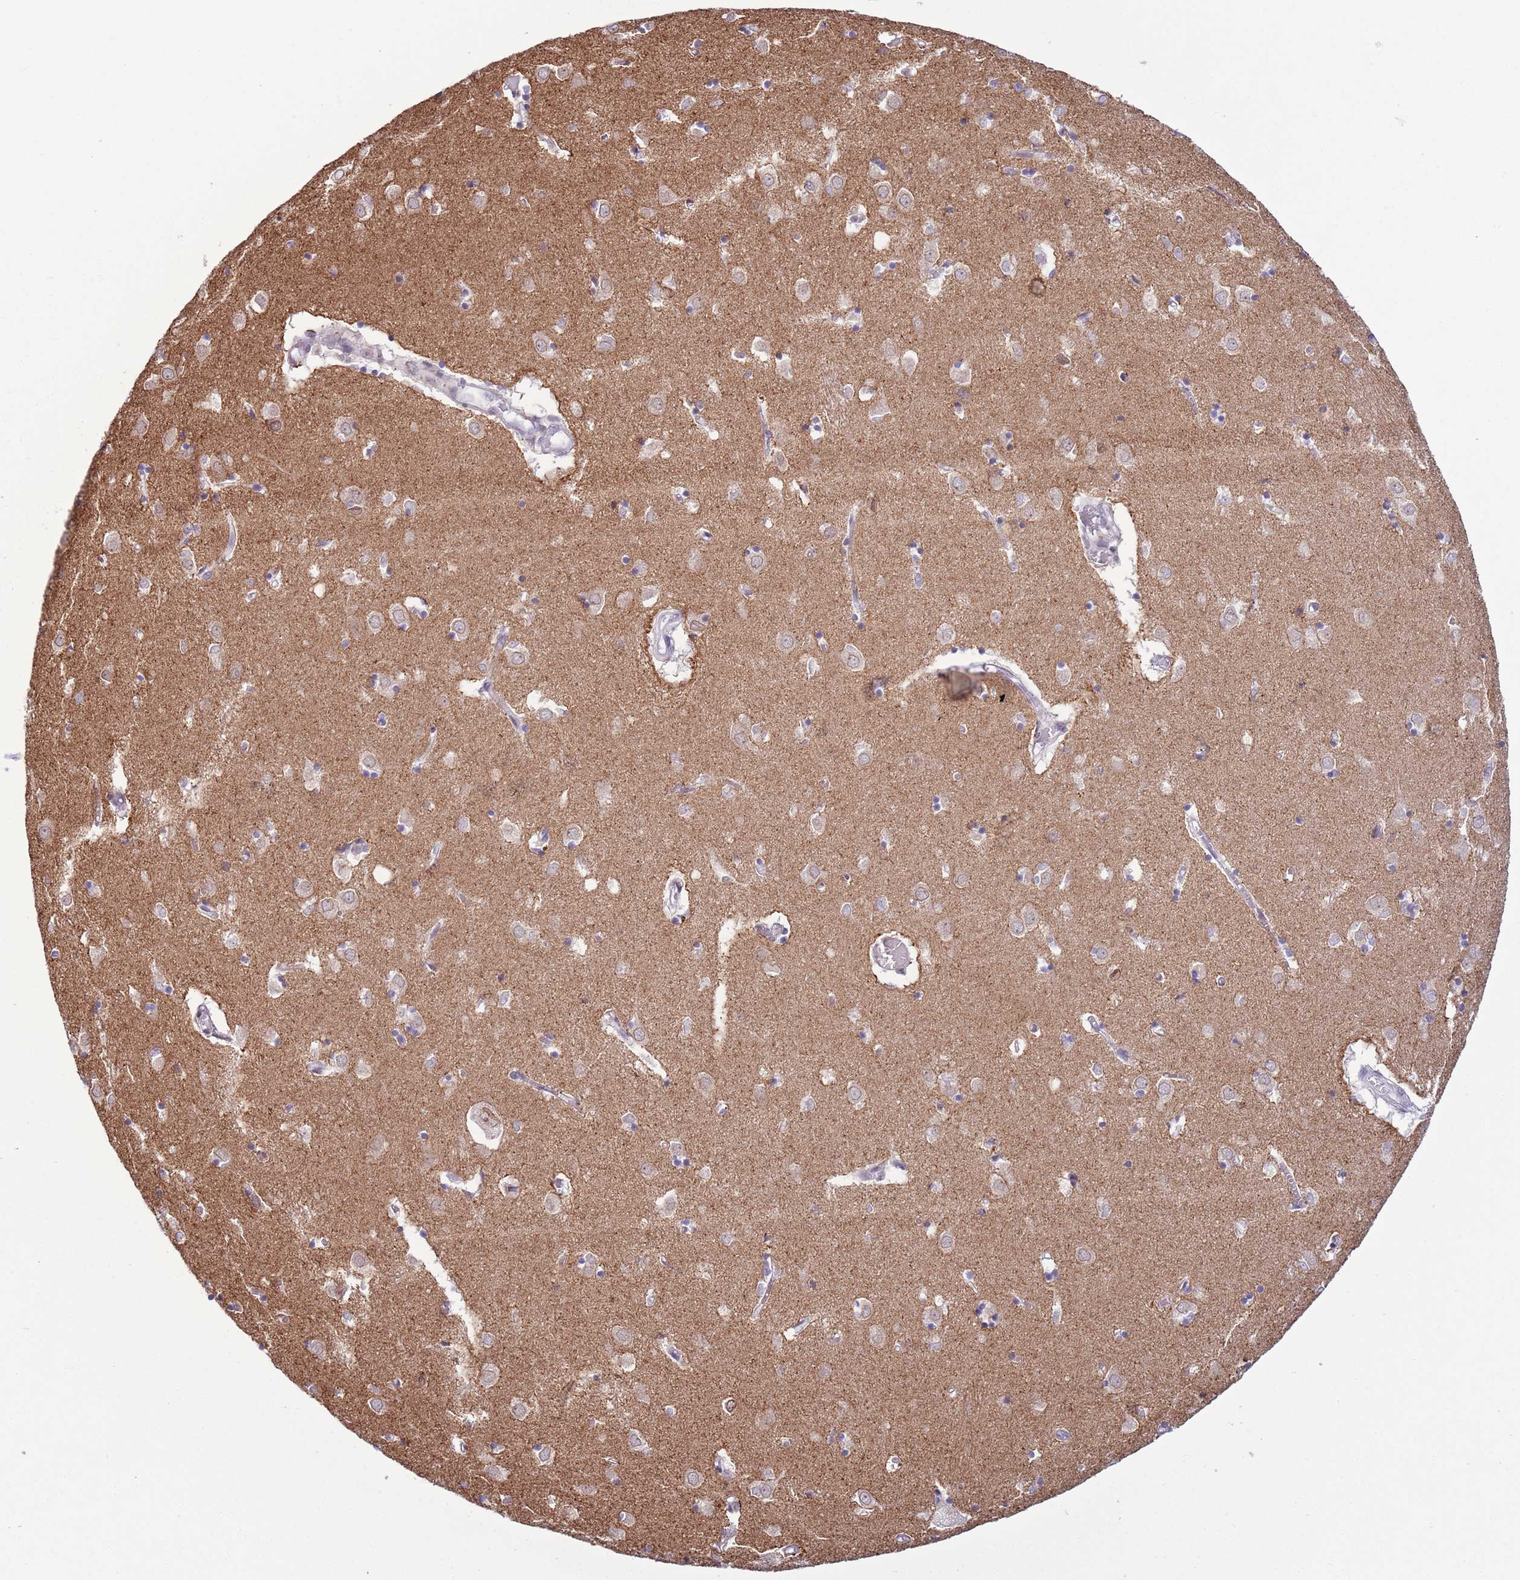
{"staining": {"intensity": "weak", "quantity": "<25%", "location": "cytoplasmic/membranous,nuclear"}, "tissue": "caudate", "cell_type": "Glial cells", "image_type": "normal", "snomed": [{"axis": "morphology", "description": "Normal tissue, NOS"}, {"axis": "topography", "description": "Lateral ventricle wall"}], "caption": "Glial cells are negative for protein expression in normal human caudate. Brightfield microscopy of immunohistochemistry stained with DAB (brown) and hematoxylin (blue), captured at high magnification.", "gene": "ZNF576", "patient": {"sex": "male", "age": 70}}